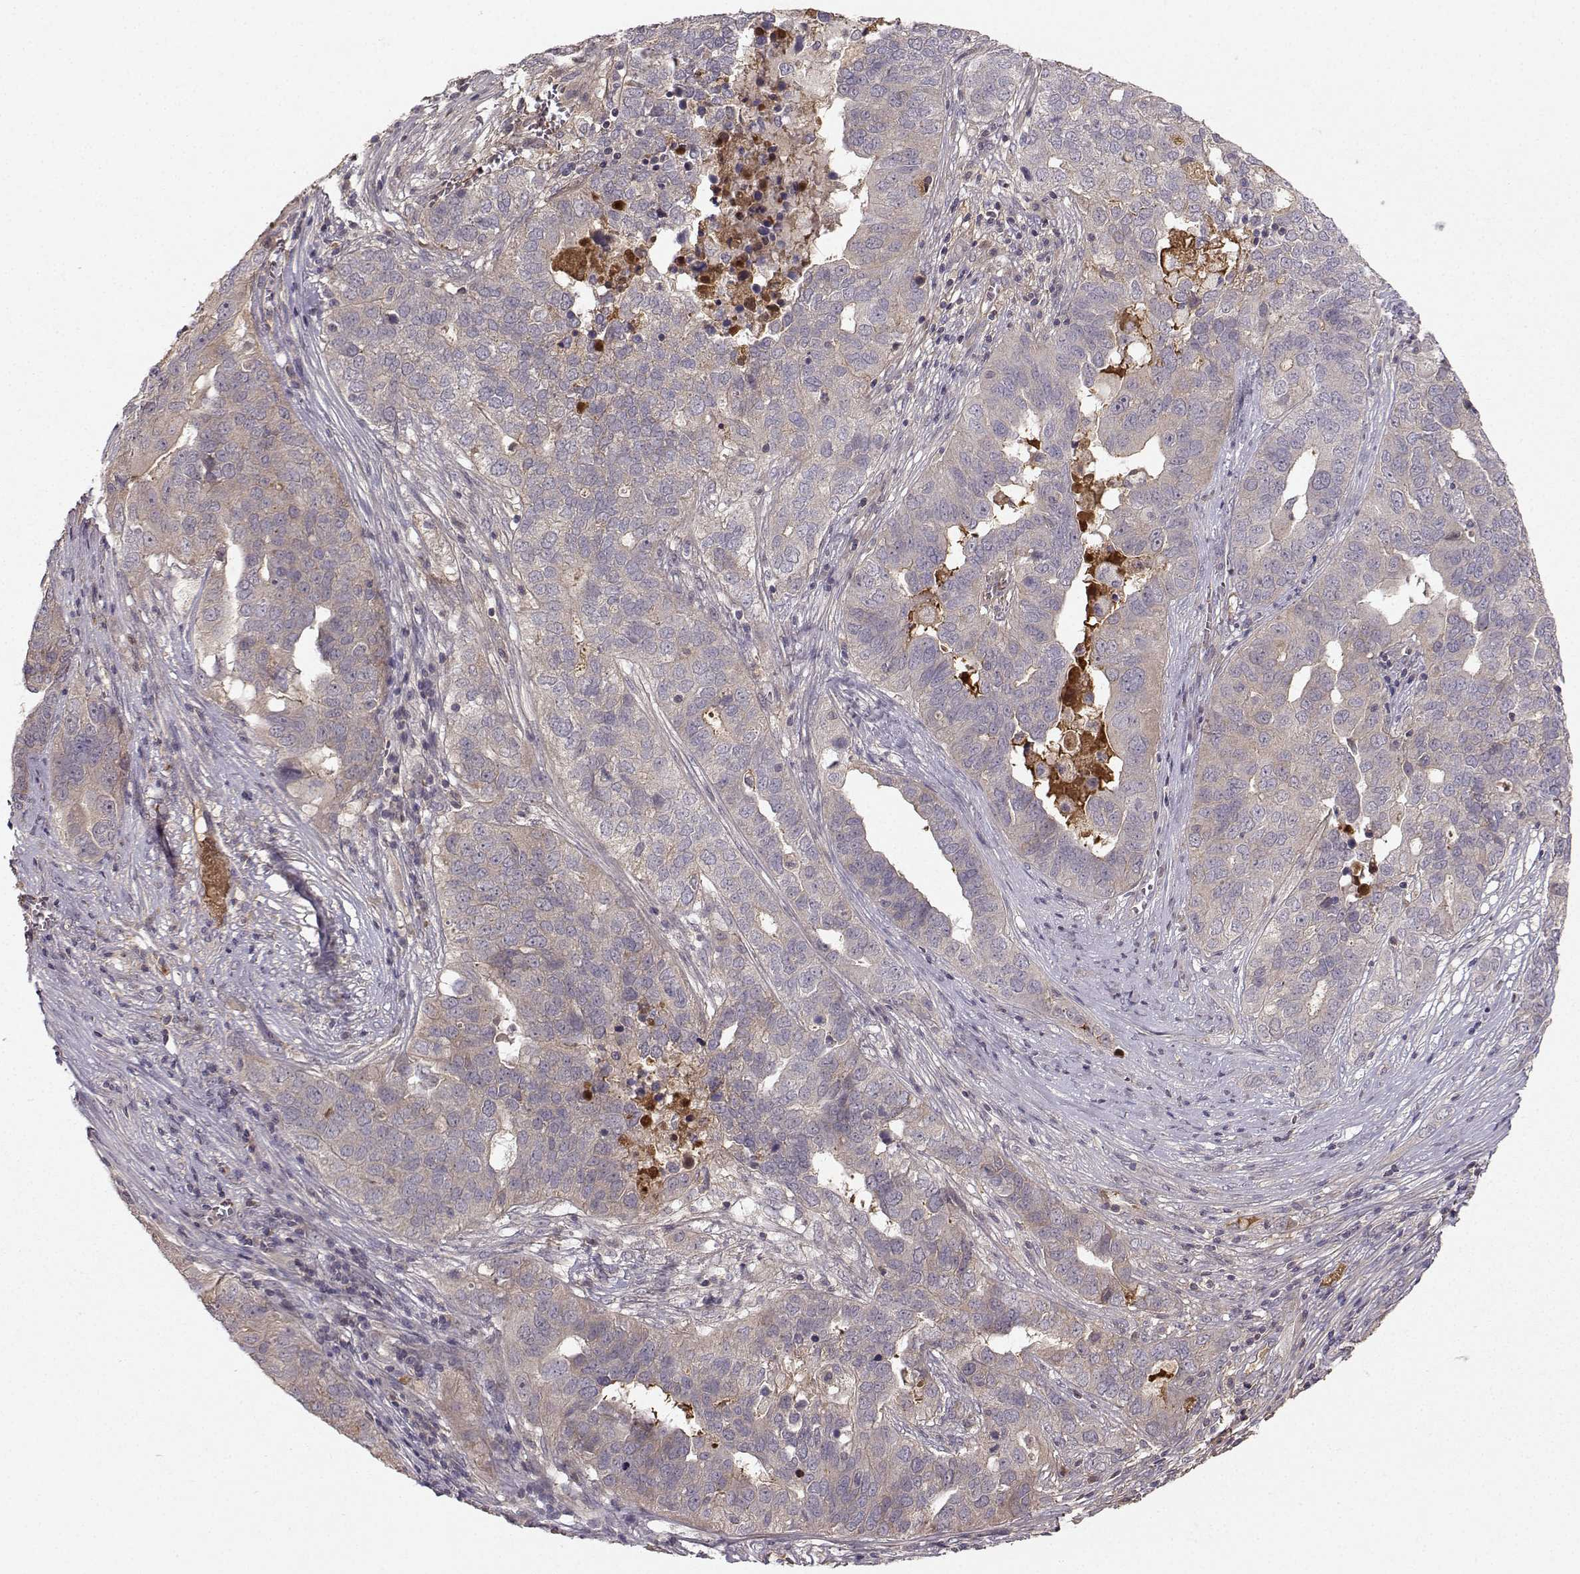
{"staining": {"intensity": "negative", "quantity": "none", "location": "none"}, "tissue": "ovarian cancer", "cell_type": "Tumor cells", "image_type": "cancer", "snomed": [{"axis": "morphology", "description": "Carcinoma, endometroid"}, {"axis": "topography", "description": "Soft tissue"}, {"axis": "topography", "description": "Ovary"}], "caption": "Immunohistochemistry (IHC) of ovarian endometroid carcinoma displays no expression in tumor cells. (DAB immunohistochemistry with hematoxylin counter stain).", "gene": "WNT6", "patient": {"sex": "female", "age": 52}}